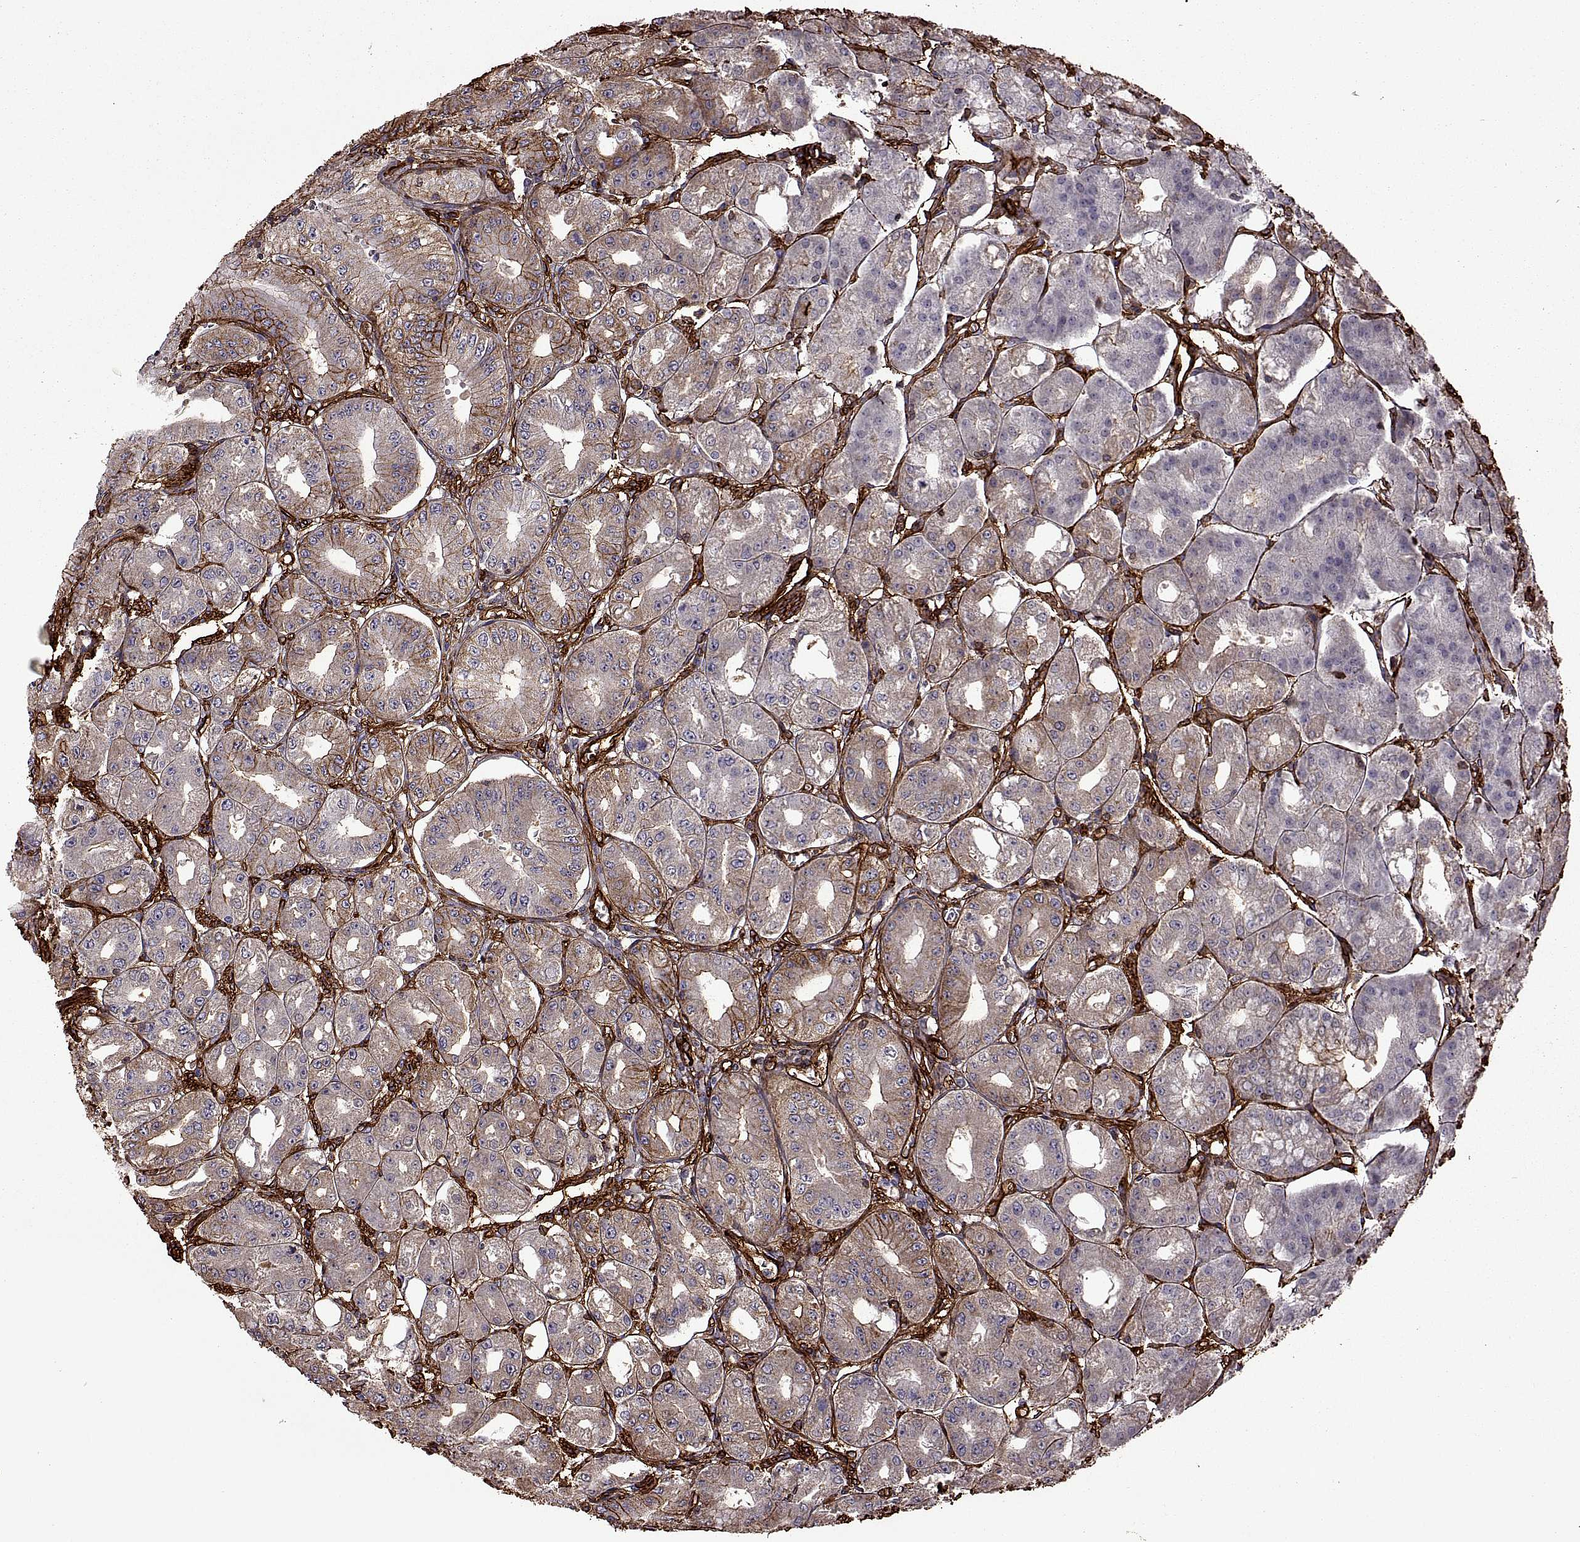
{"staining": {"intensity": "moderate", "quantity": "<25%", "location": "cytoplasmic/membranous"}, "tissue": "stomach", "cell_type": "Glandular cells", "image_type": "normal", "snomed": [{"axis": "morphology", "description": "Normal tissue, NOS"}, {"axis": "topography", "description": "Stomach, lower"}], "caption": "Stomach was stained to show a protein in brown. There is low levels of moderate cytoplasmic/membranous positivity in approximately <25% of glandular cells. The staining was performed using DAB (3,3'-diaminobenzidine), with brown indicating positive protein expression. Nuclei are stained blue with hematoxylin.", "gene": "S100A10", "patient": {"sex": "male", "age": 71}}